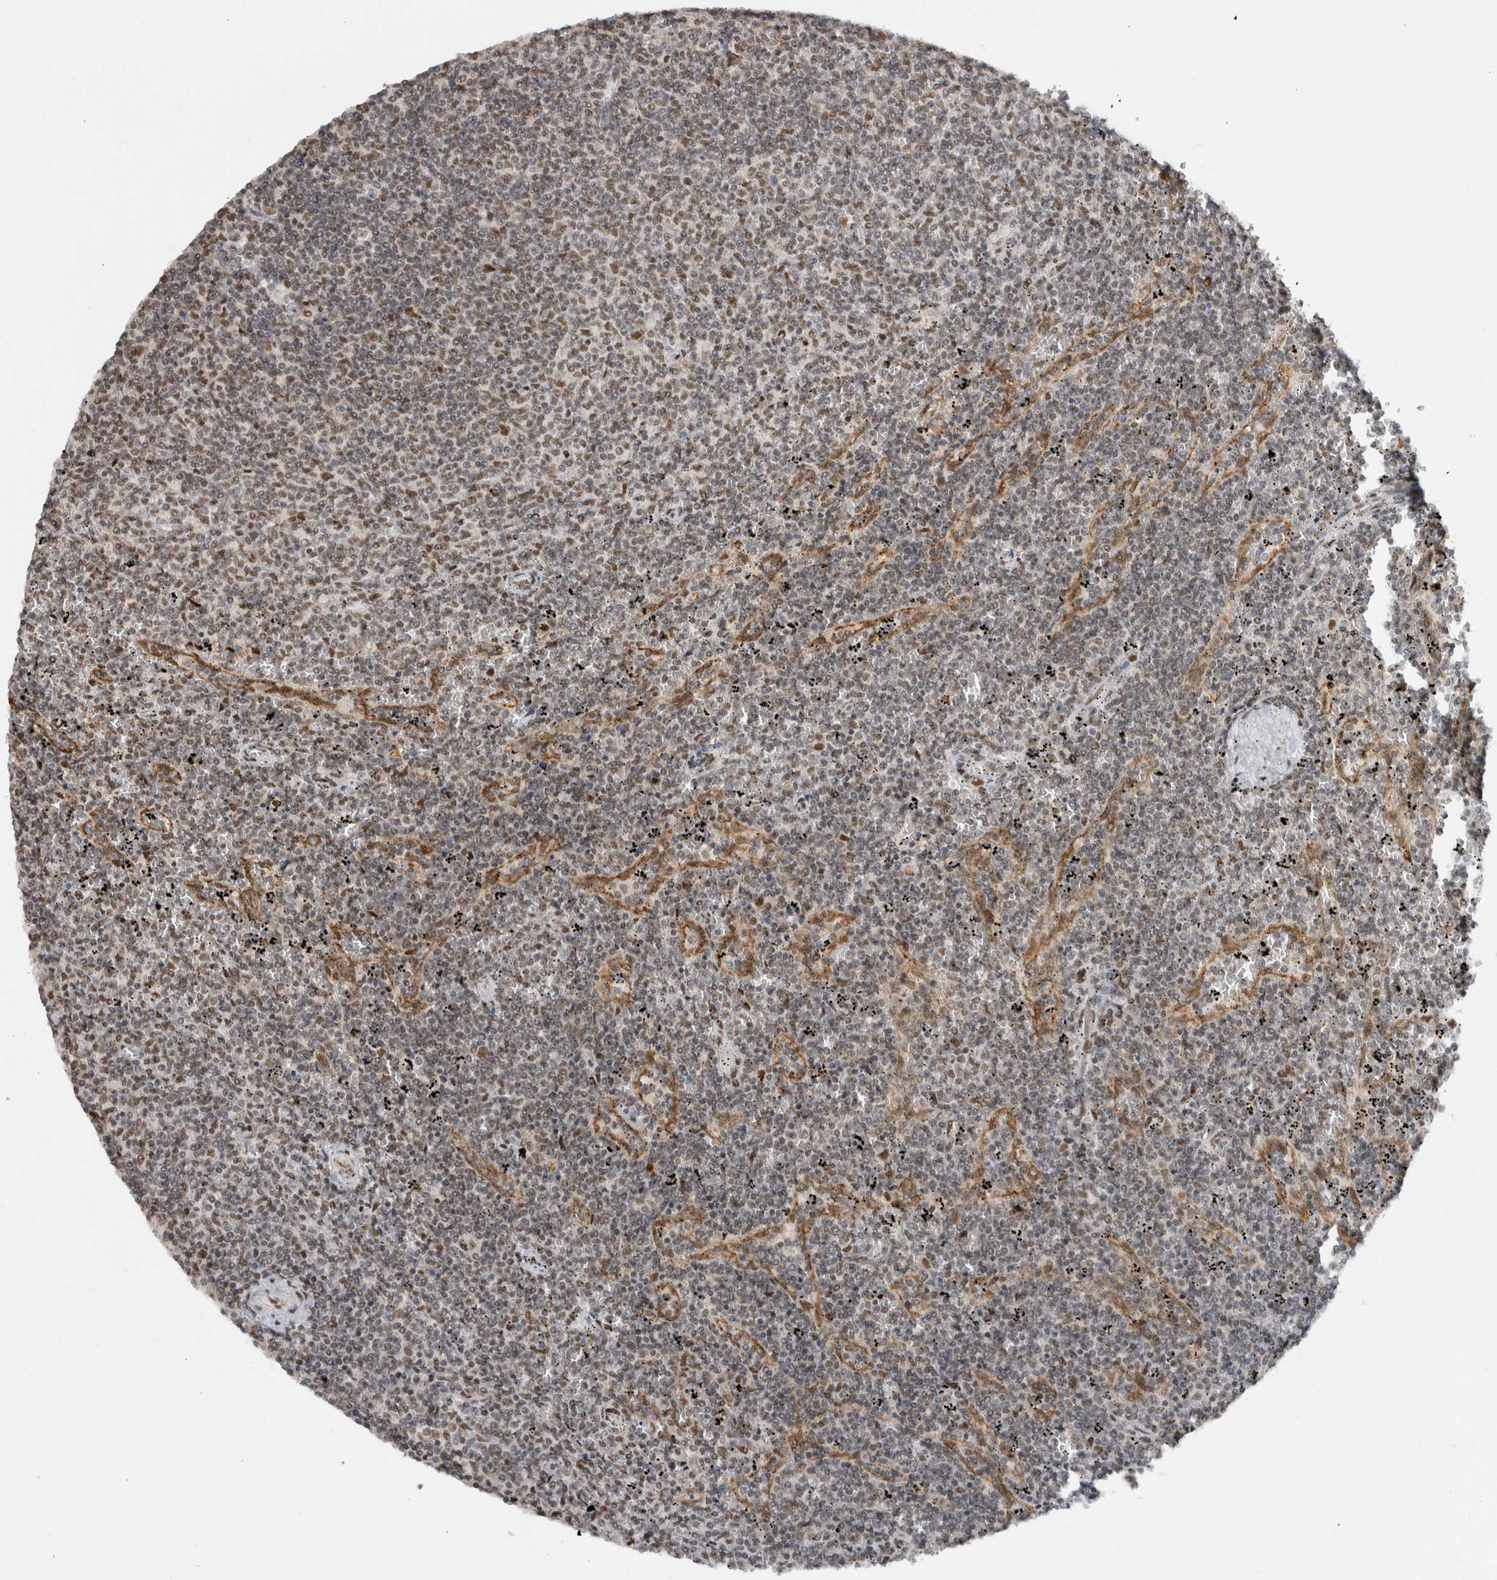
{"staining": {"intensity": "weak", "quantity": "25%-75%", "location": "nuclear"}, "tissue": "lymphoma", "cell_type": "Tumor cells", "image_type": "cancer", "snomed": [{"axis": "morphology", "description": "Malignant lymphoma, non-Hodgkin's type, Low grade"}, {"axis": "topography", "description": "Spleen"}], "caption": "Immunohistochemical staining of human low-grade malignant lymphoma, non-Hodgkin's type reveals weak nuclear protein positivity in about 25%-75% of tumor cells.", "gene": "HNRNPR", "patient": {"sex": "female", "age": 50}}